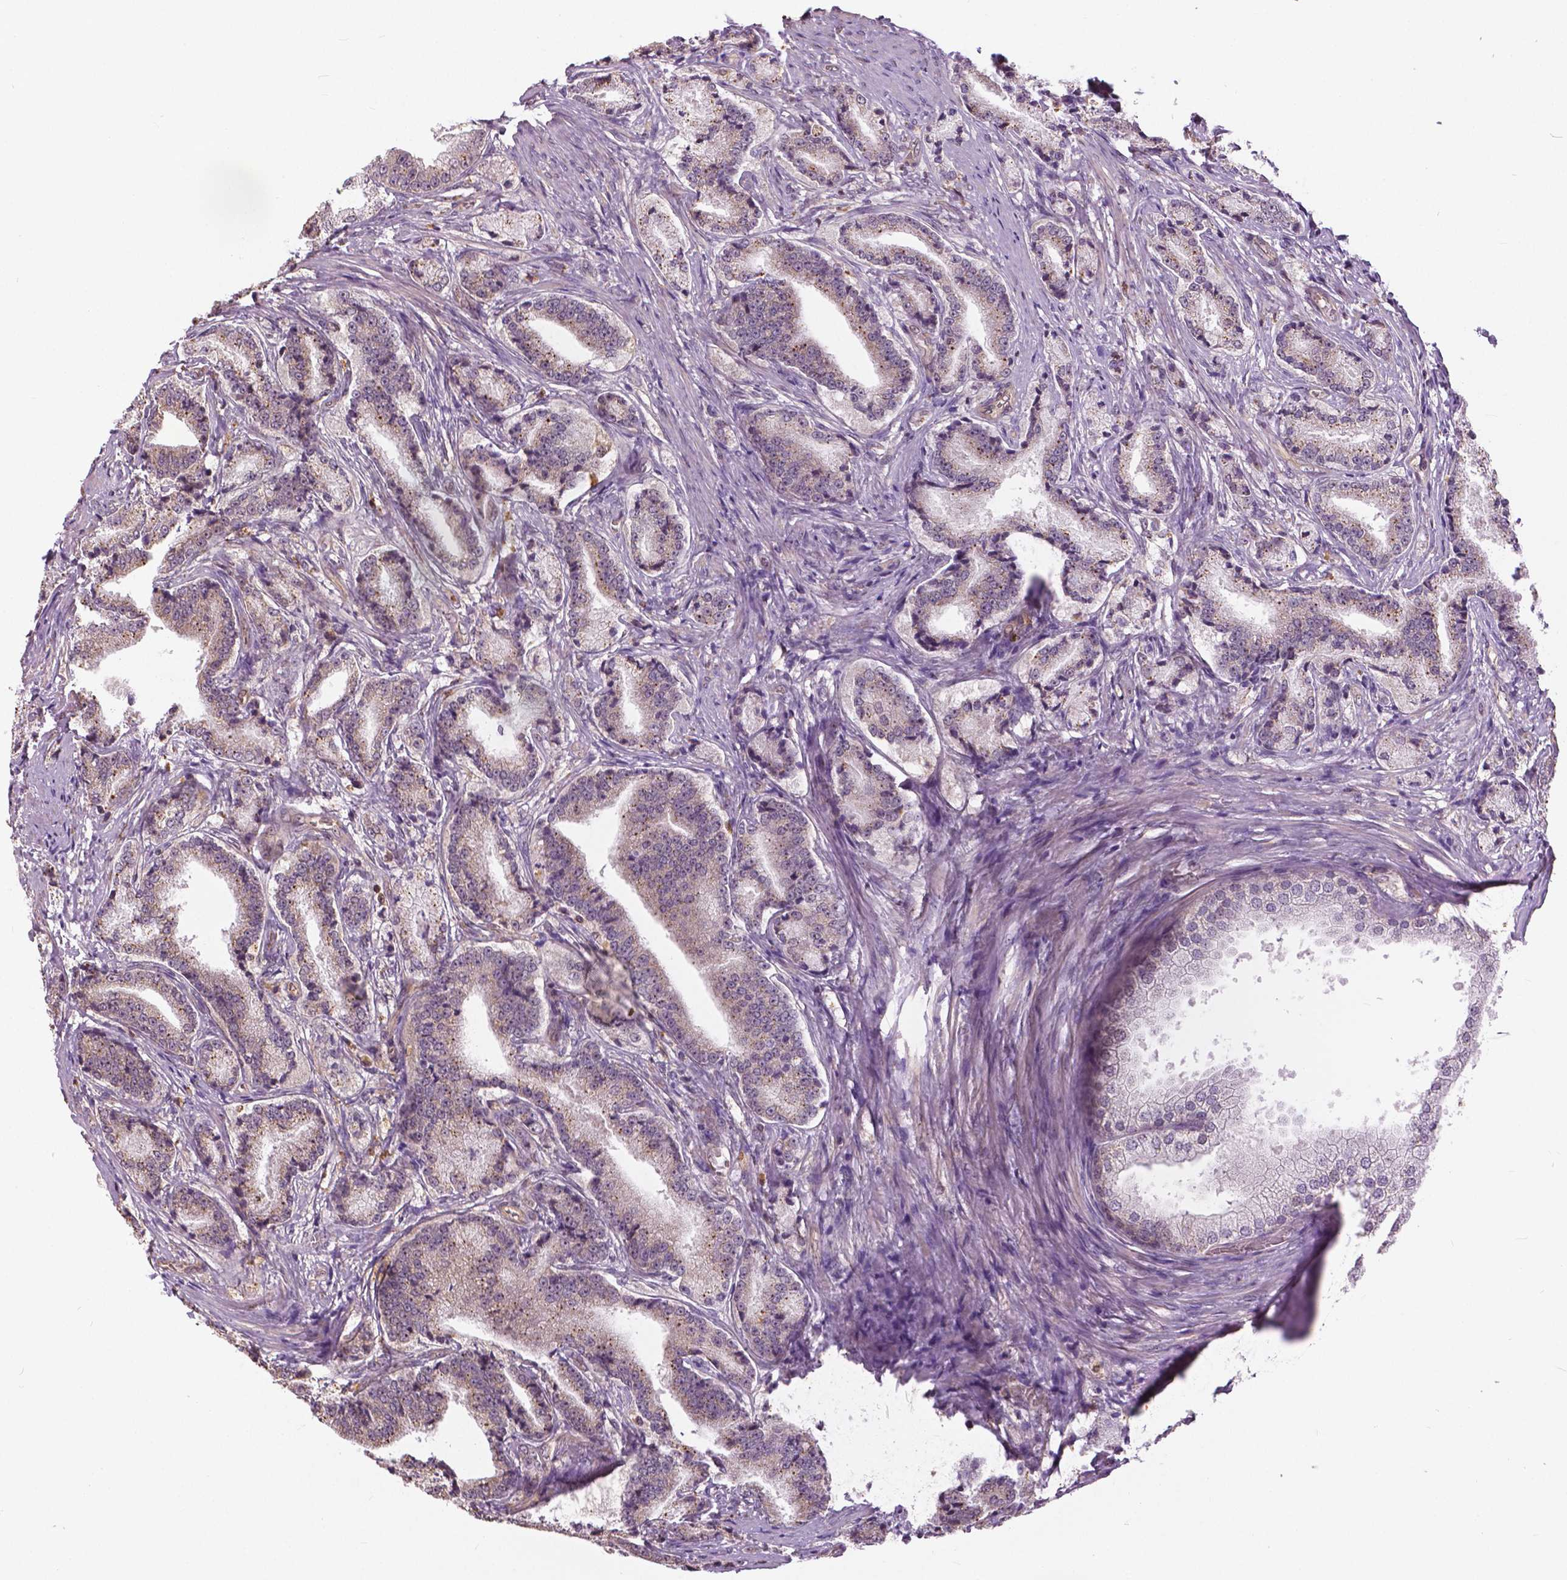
{"staining": {"intensity": "weak", "quantity": "25%-75%", "location": "cytoplasmic/membranous"}, "tissue": "prostate cancer", "cell_type": "Tumor cells", "image_type": "cancer", "snomed": [{"axis": "morphology", "description": "Adenocarcinoma, High grade"}, {"axis": "topography", "description": "Prostate and seminal vesicle, NOS"}], "caption": "Tumor cells demonstrate low levels of weak cytoplasmic/membranous staining in approximately 25%-75% of cells in human prostate cancer (high-grade adenocarcinoma).", "gene": "ANXA13", "patient": {"sex": "male", "age": 61}}